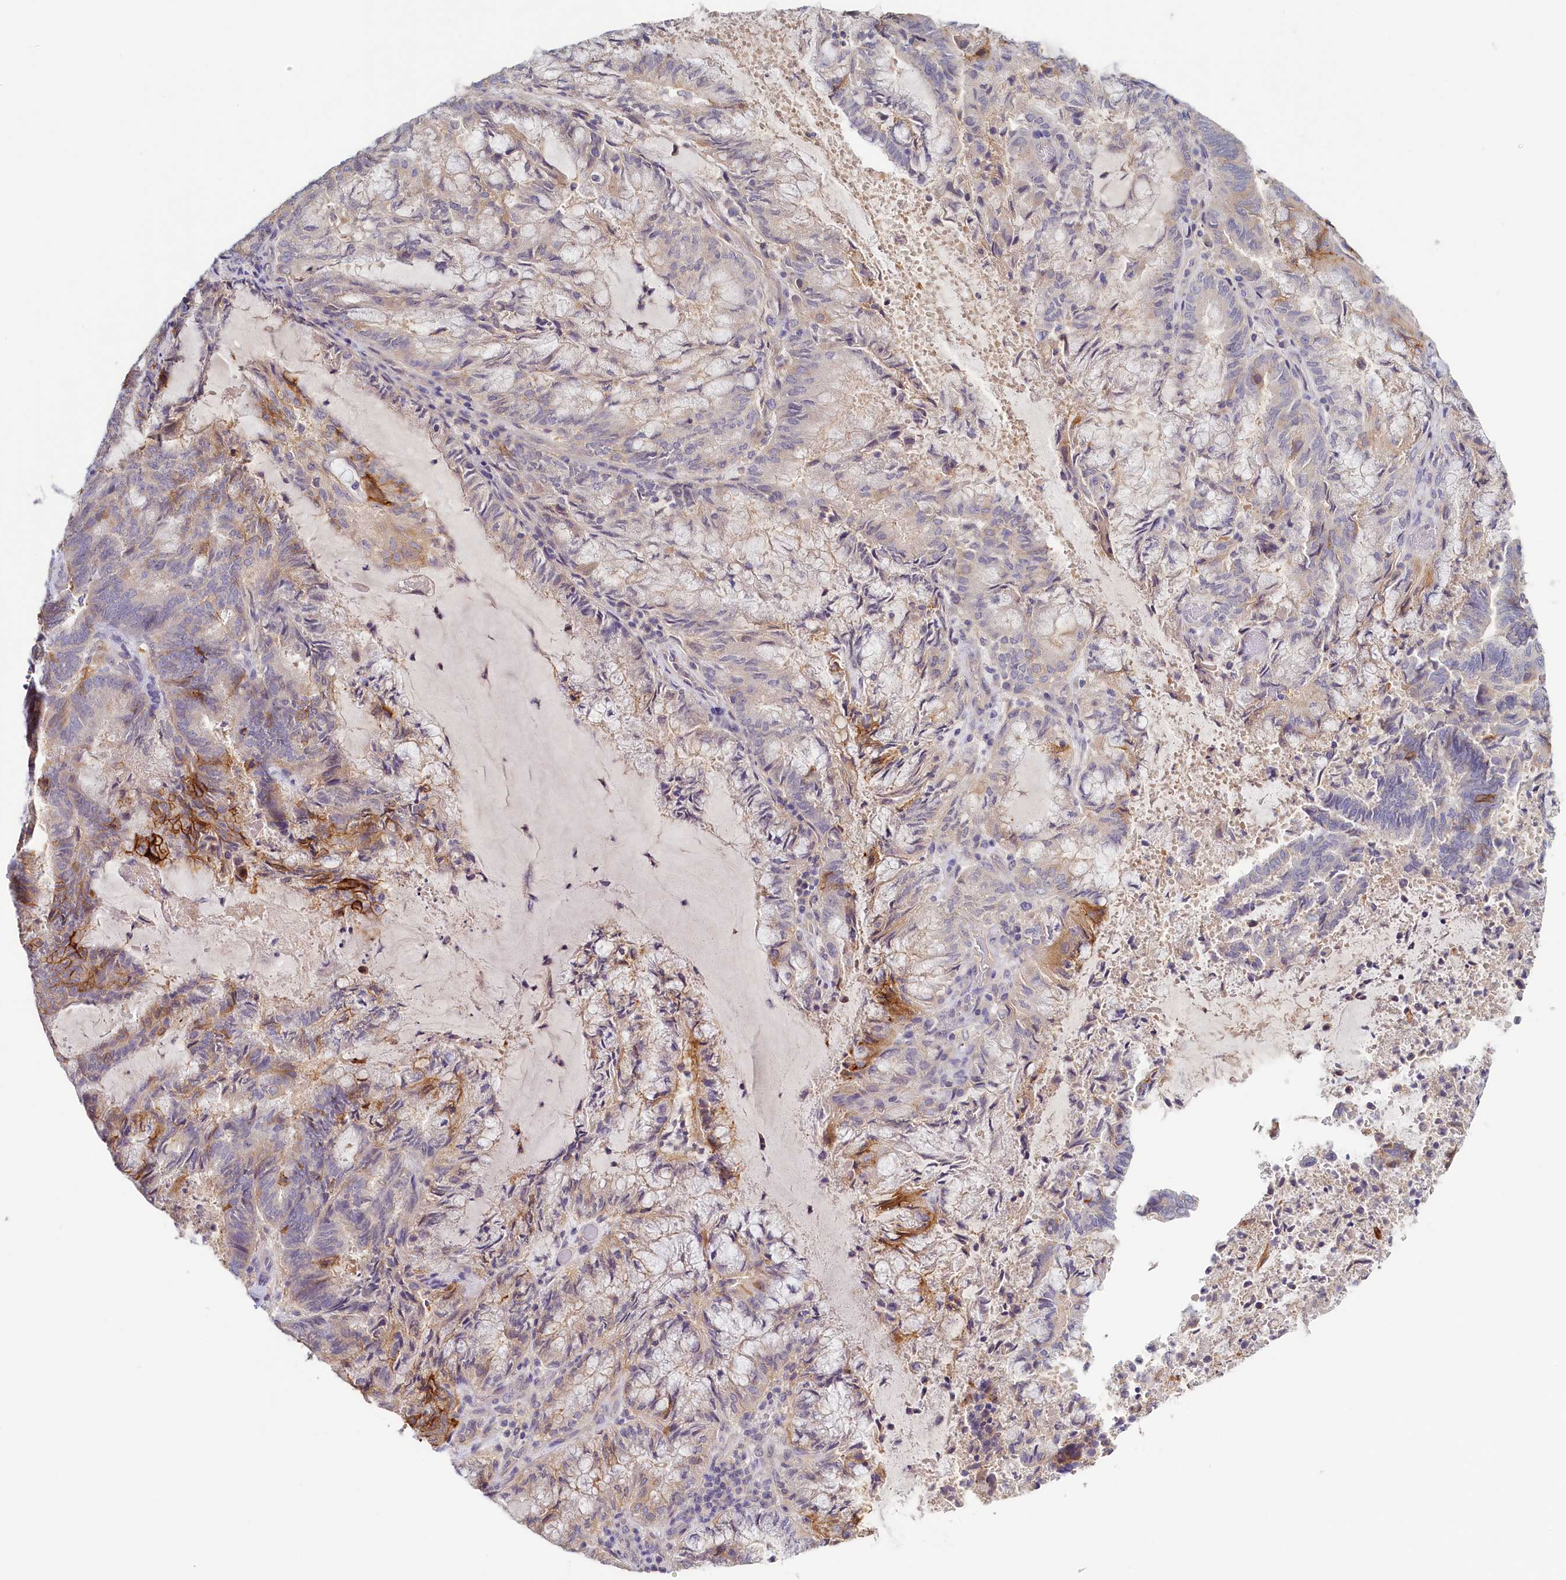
{"staining": {"intensity": "strong", "quantity": "<25%", "location": "cytoplasmic/membranous"}, "tissue": "endometrial cancer", "cell_type": "Tumor cells", "image_type": "cancer", "snomed": [{"axis": "morphology", "description": "Adenocarcinoma, NOS"}, {"axis": "topography", "description": "Endometrium"}], "caption": "Adenocarcinoma (endometrial) tissue shows strong cytoplasmic/membranous staining in about <25% of tumor cells, visualized by immunohistochemistry.", "gene": "PDE6D", "patient": {"sex": "female", "age": 80}}